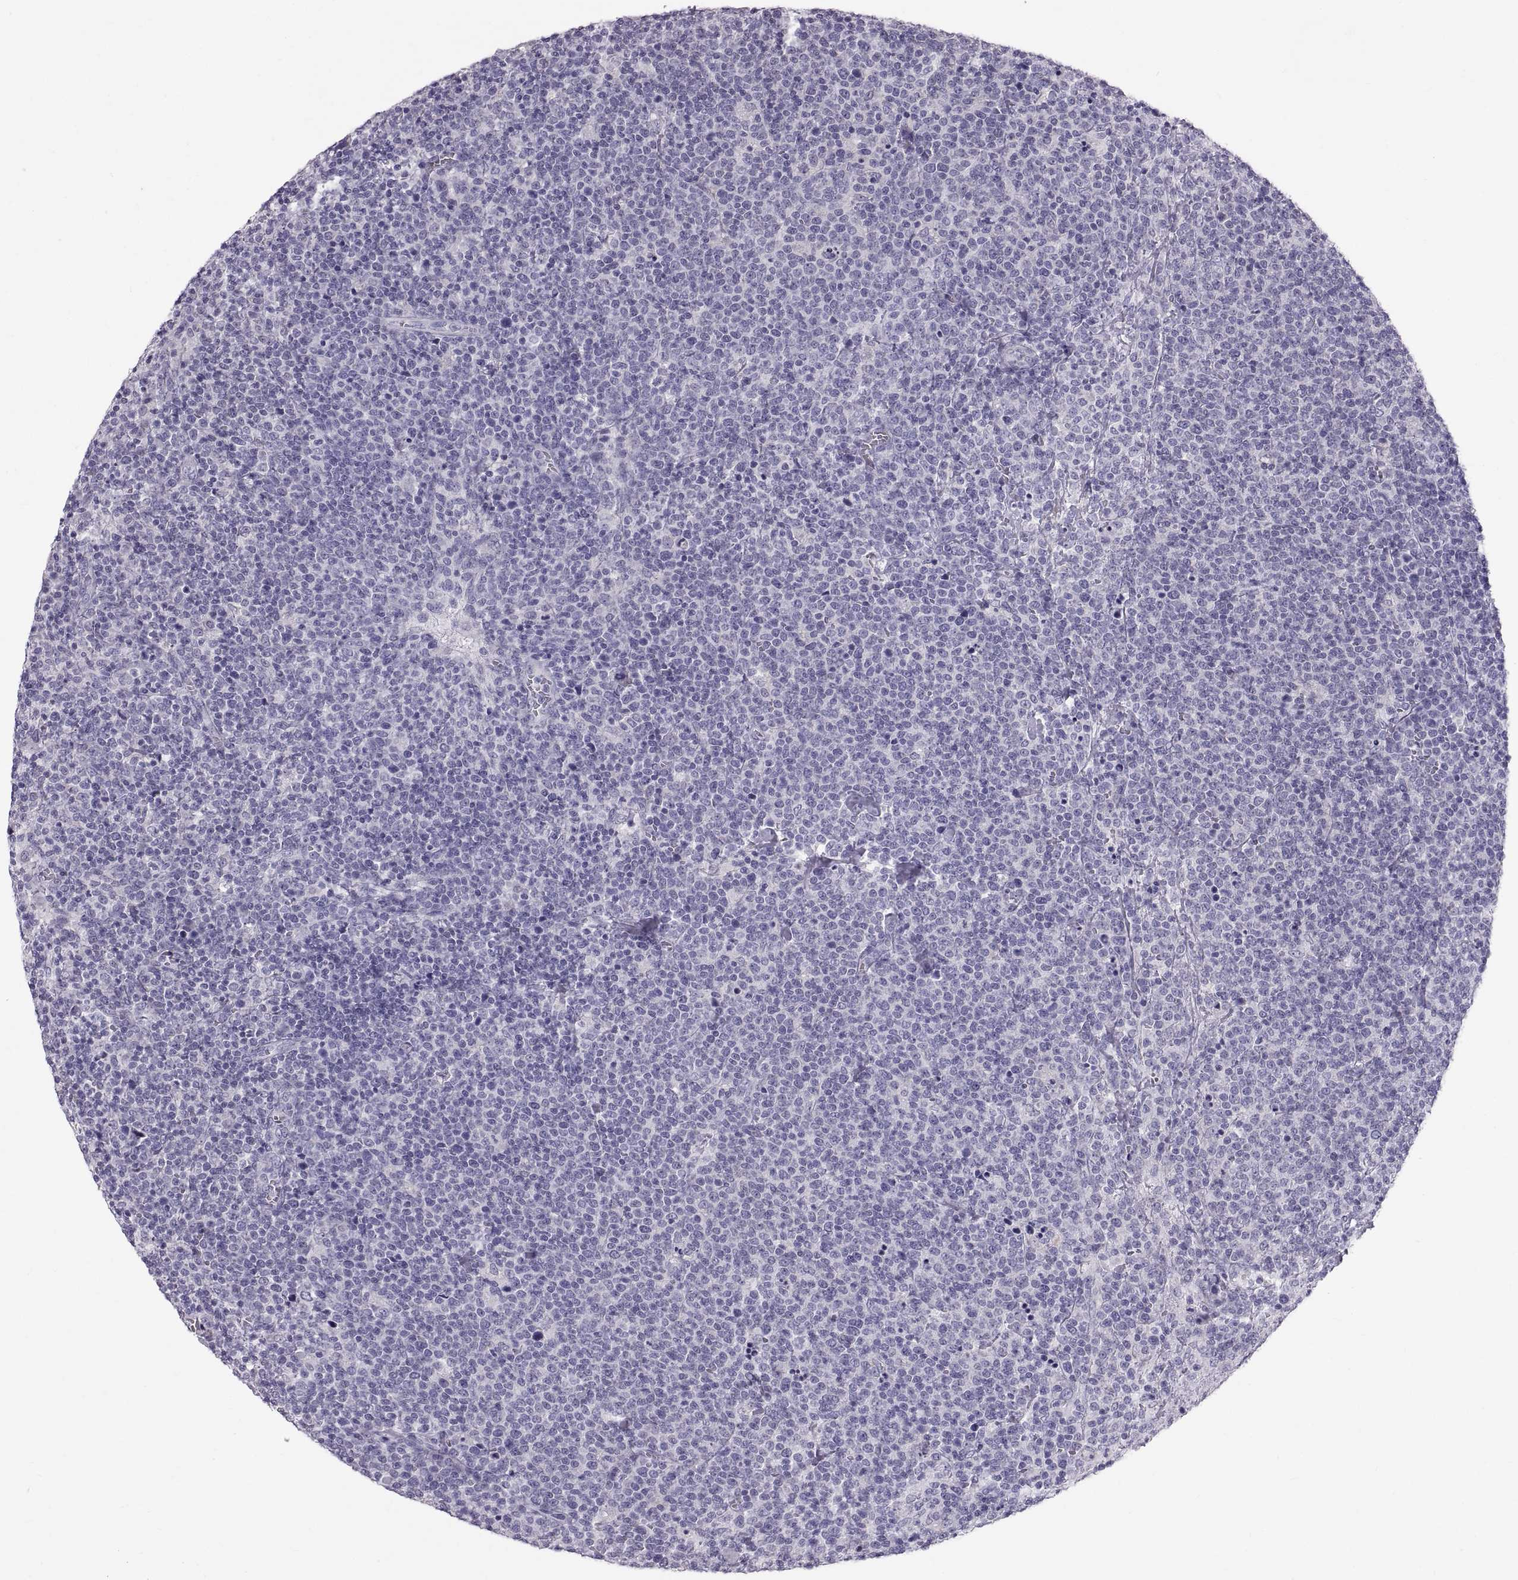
{"staining": {"intensity": "negative", "quantity": "none", "location": "none"}, "tissue": "lymphoma", "cell_type": "Tumor cells", "image_type": "cancer", "snomed": [{"axis": "morphology", "description": "Malignant lymphoma, non-Hodgkin's type, High grade"}, {"axis": "topography", "description": "Lymph node"}], "caption": "High power microscopy micrograph of an immunohistochemistry histopathology image of malignant lymphoma, non-Hodgkin's type (high-grade), revealing no significant positivity in tumor cells.", "gene": "WBP2NL", "patient": {"sex": "male", "age": 61}}